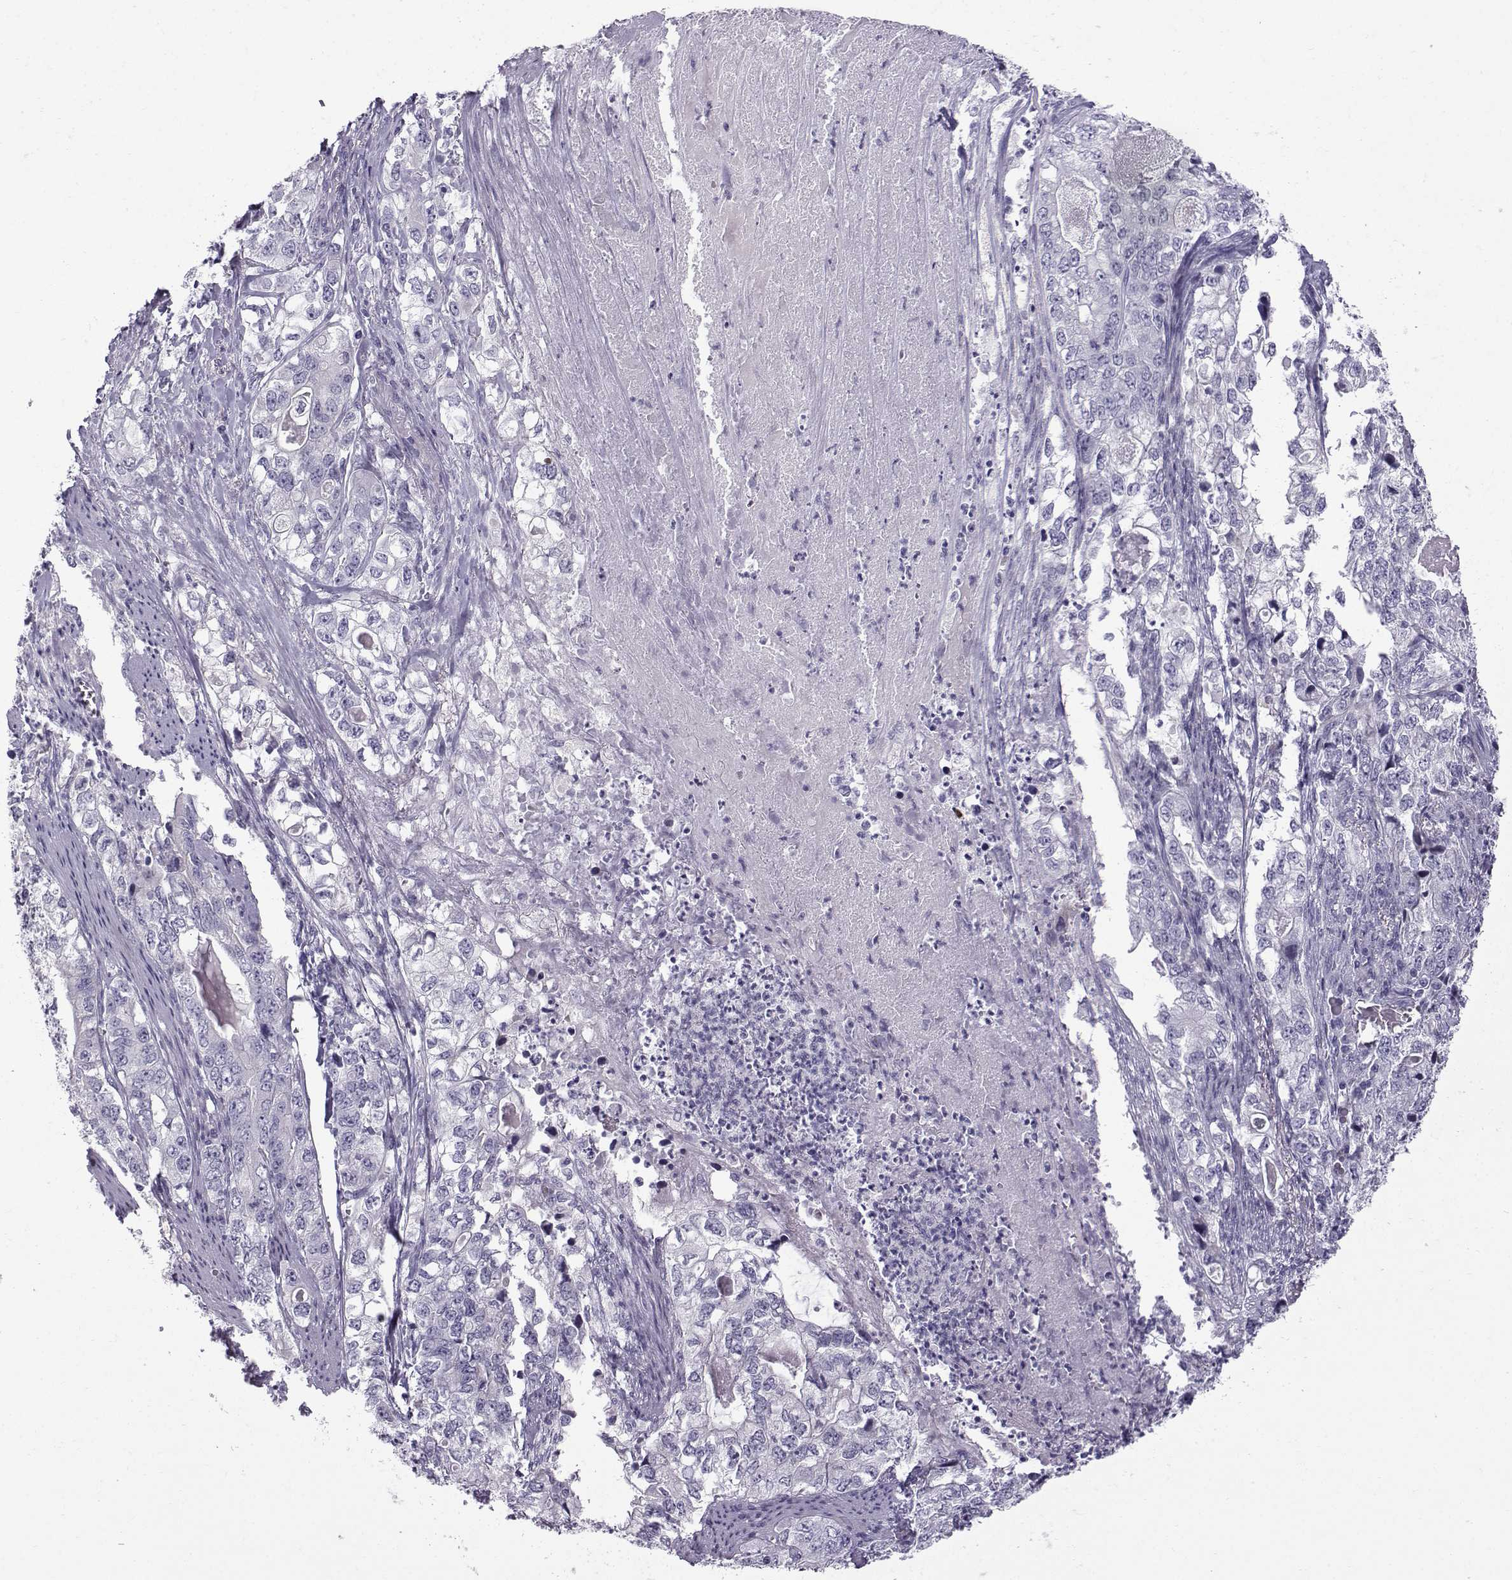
{"staining": {"intensity": "negative", "quantity": "none", "location": "none"}, "tissue": "stomach cancer", "cell_type": "Tumor cells", "image_type": "cancer", "snomed": [{"axis": "morphology", "description": "Adenocarcinoma, NOS"}, {"axis": "topography", "description": "Stomach, lower"}], "caption": "An image of stomach cancer stained for a protein displays no brown staining in tumor cells.", "gene": "DMRT3", "patient": {"sex": "female", "age": 72}}